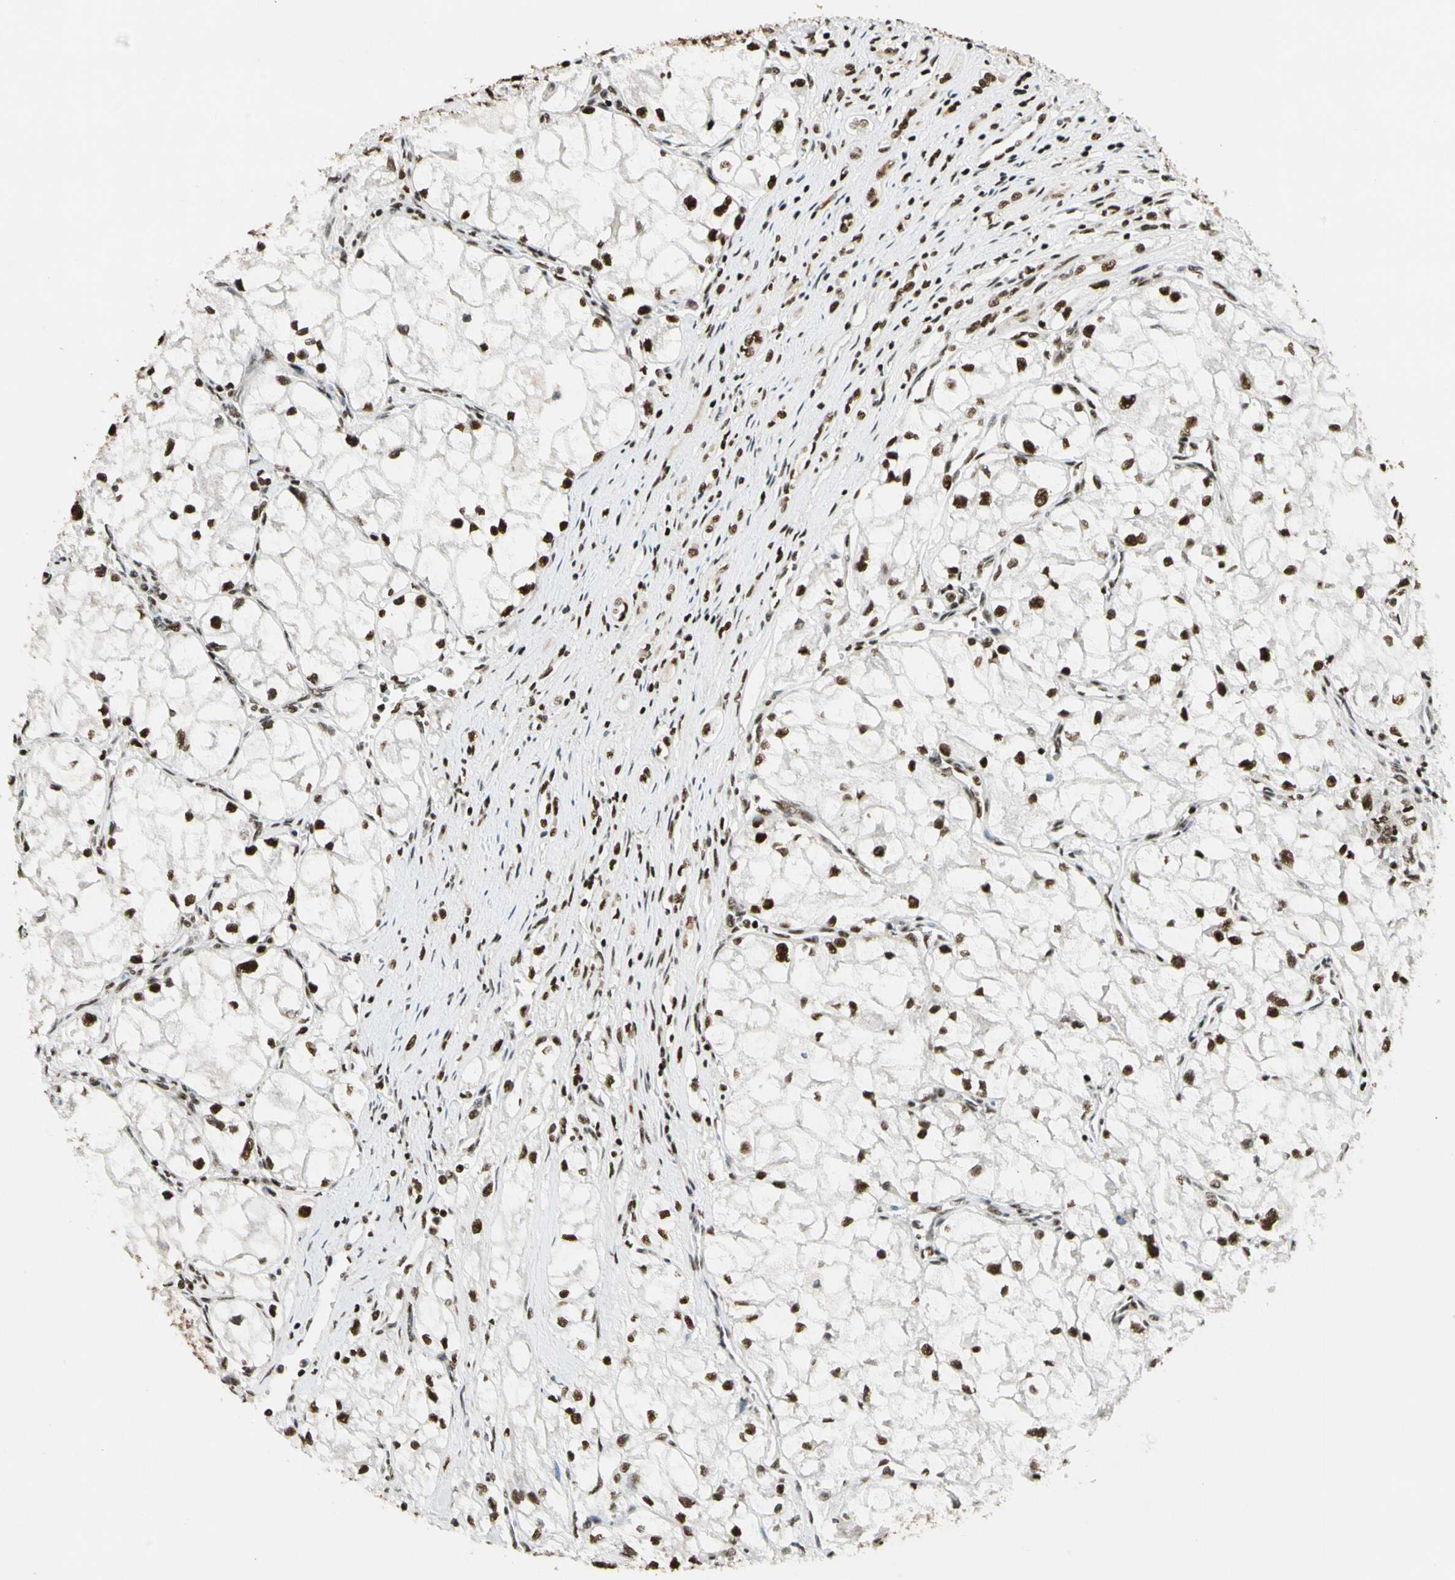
{"staining": {"intensity": "strong", "quantity": ">75%", "location": "nuclear"}, "tissue": "renal cancer", "cell_type": "Tumor cells", "image_type": "cancer", "snomed": [{"axis": "morphology", "description": "Adenocarcinoma, NOS"}, {"axis": "topography", "description": "Kidney"}], "caption": "IHC image of renal cancer stained for a protein (brown), which shows high levels of strong nuclear expression in approximately >75% of tumor cells.", "gene": "CDK12", "patient": {"sex": "female", "age": 70}}